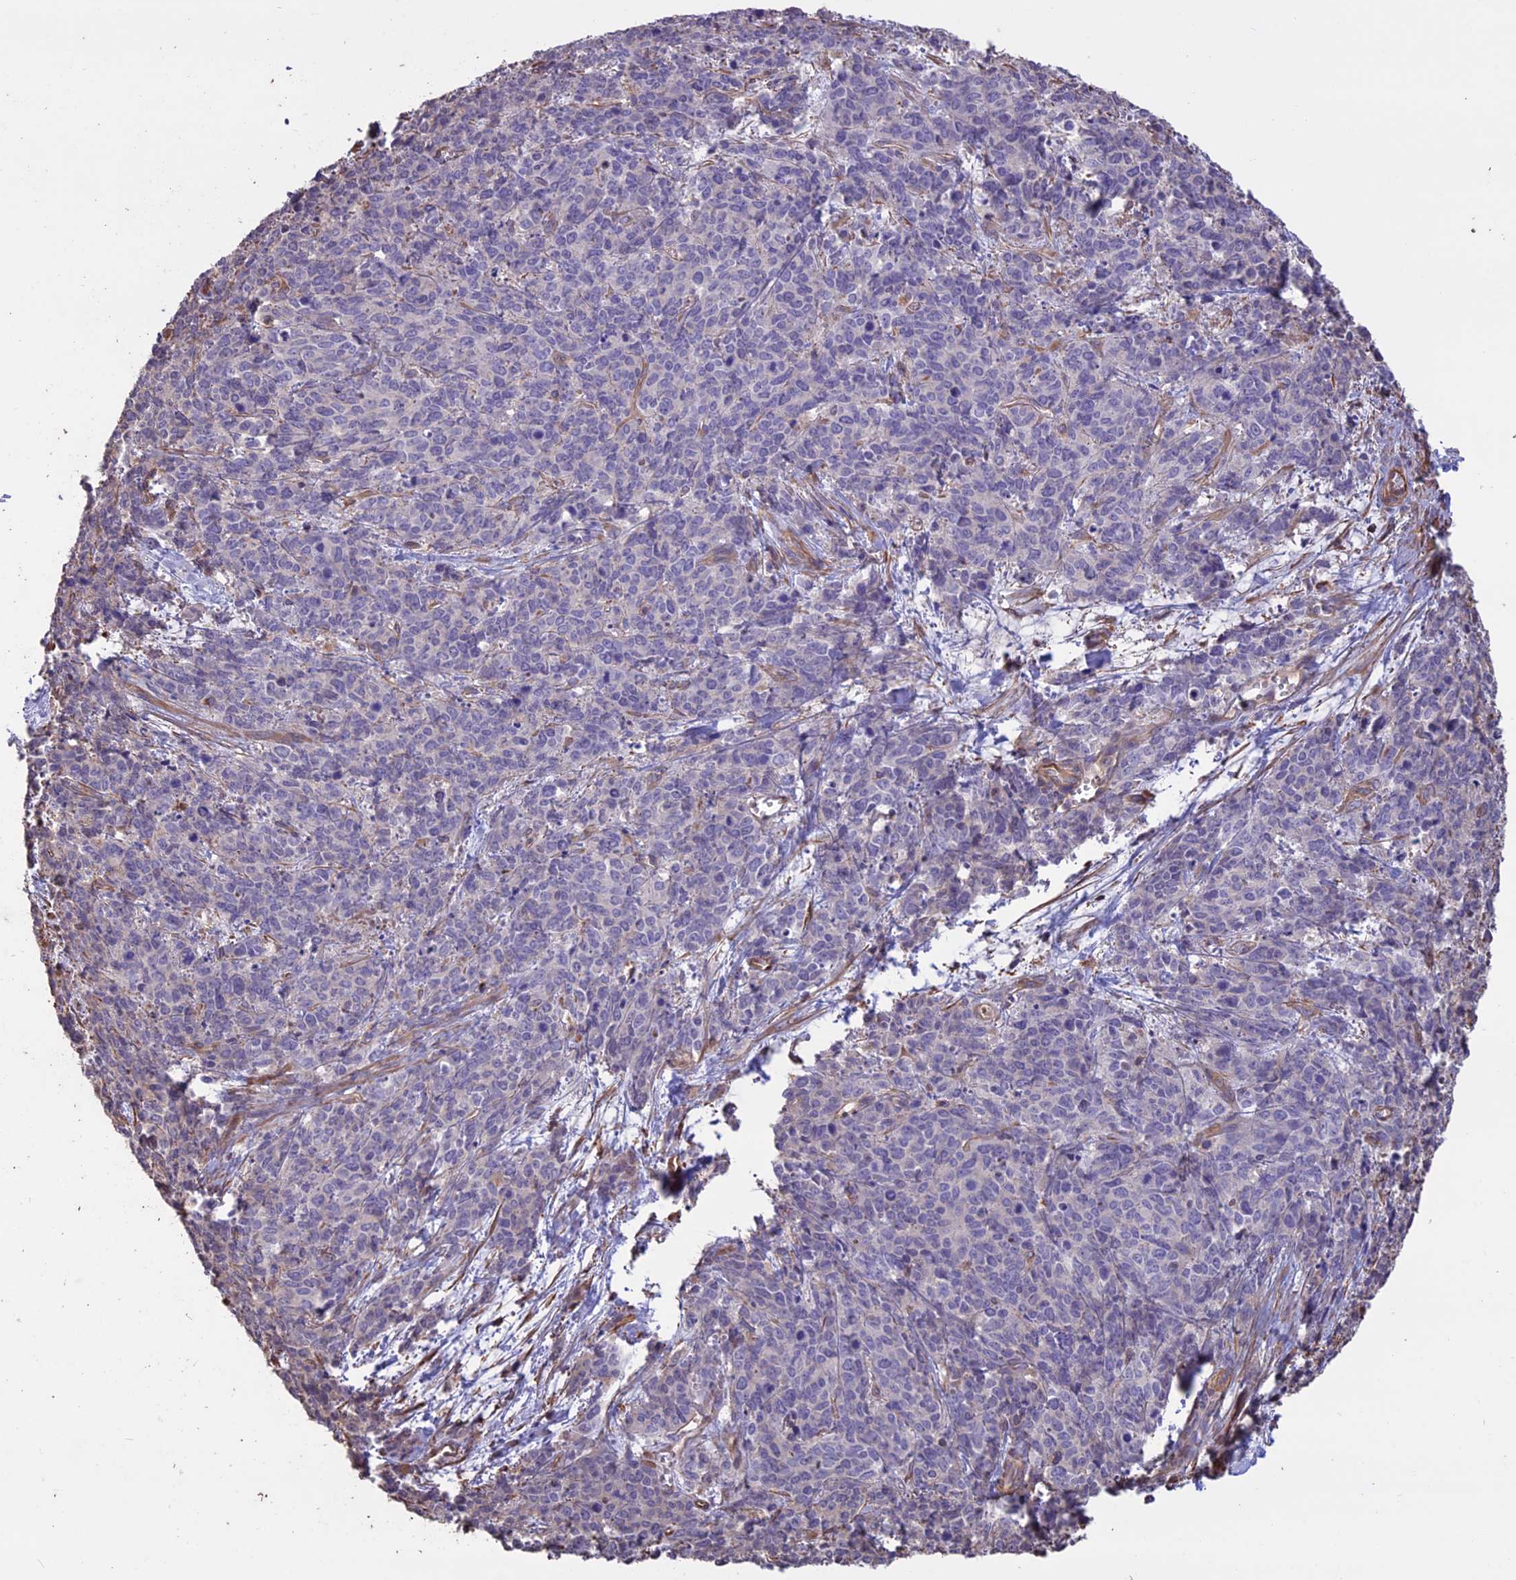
{"staining": {"intensity": "negative", "quantity": "none", "location": "none"}, "tissue": "cervical cancer", "cell_type": "Tumor cells", "image_type": "cancer", "snomed": [{"axis": "morphology", "description": "Squamous cell carcinoma, NOS"}, {"axis": "topography", "description": "Cervix"}], "caption": "IHC of human cervical cancer (squamous cell carcinoma) exhibits no positivity in tumor cells.", "gene": "CCDC148", "patient": {"sex": "female", "age": 60}}